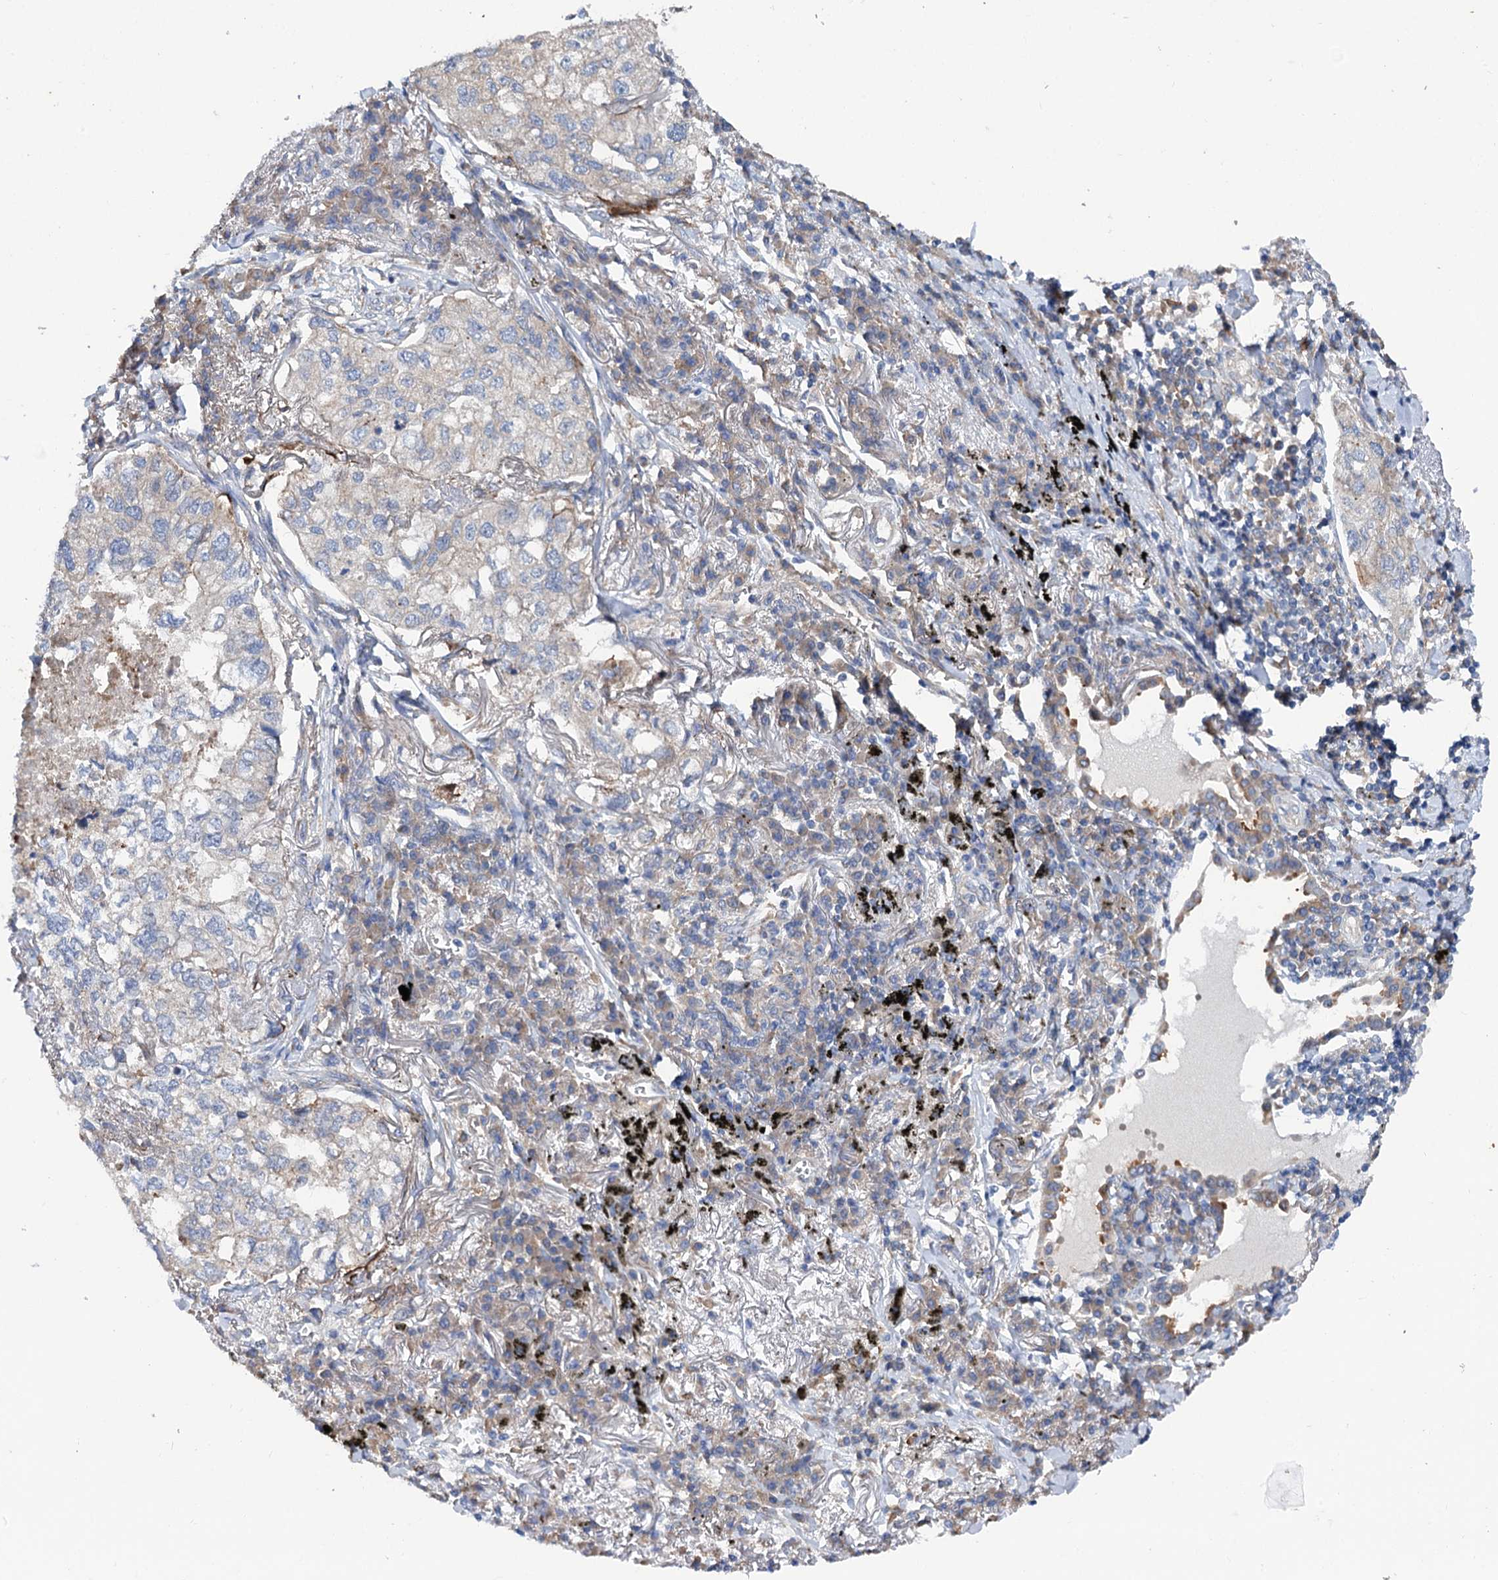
{"staining": {"intensity": "negative", "quantity": "none", "location": "none"}, "tissue": "lung cancer", "cell_type": "Tumor cells", "image_type": "cancer", "snomed": [{"axis": "morphology", "description": "Adenocarcinoma, NOS"}, {"axis": "topography", "description": "Lung"}], "caption": "An image of lung cancer stained for a protein exhibits no brown staining in tumor cells.", "gene": "TRIM55", "patient": {"sex": "male", "age": 65}}